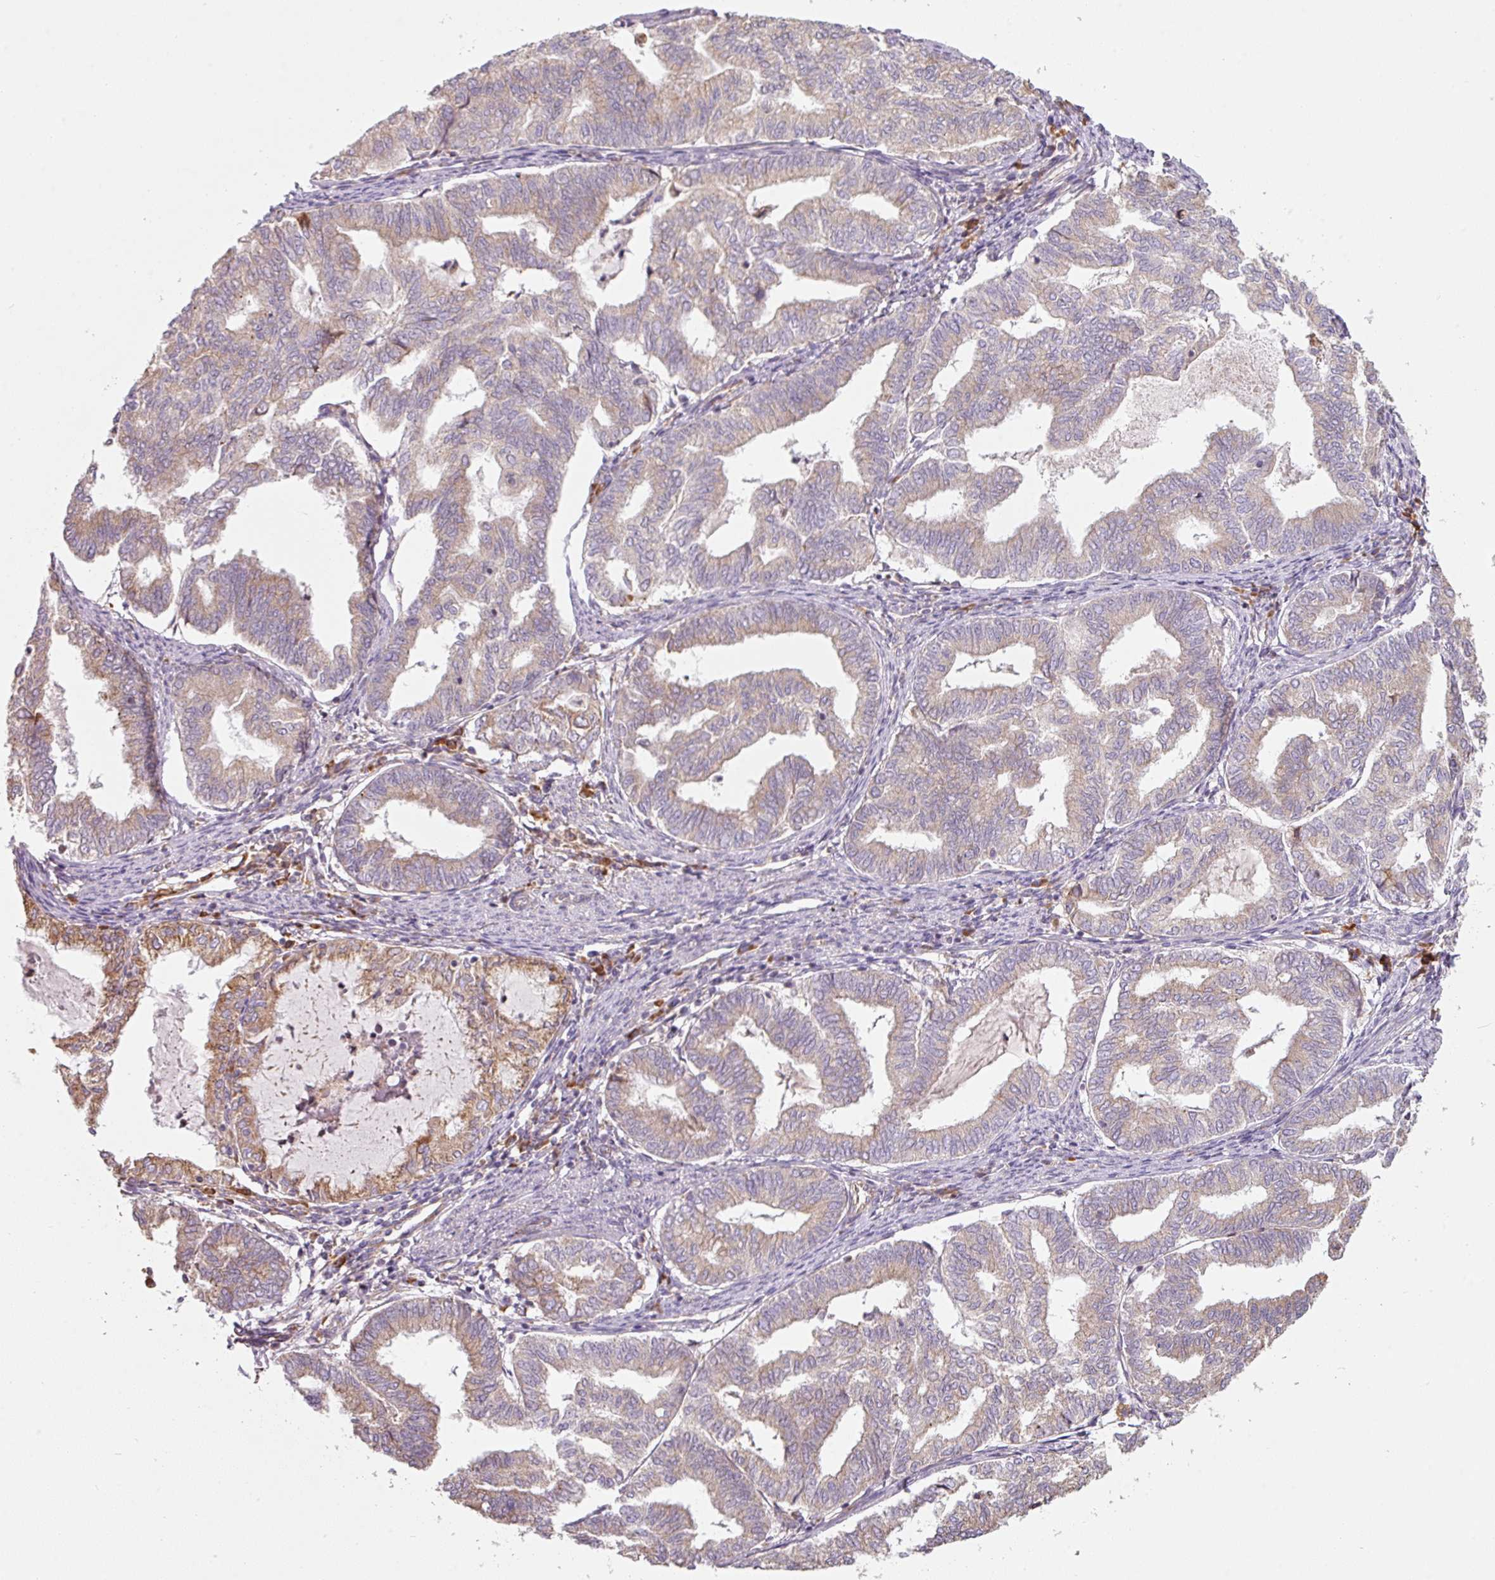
{"staining": {"intensity": "moderate", "quantity": "<25%", "location": "cytoplasmic/membranous"}, "tissue": "endometrial cancer", "cell_type": "Tumor cells", "image_type": "cancer", "snomed": [{"axis": "morphology", "description": "Adenocarcinoma, NOS"}, {"axis": "topography", "description": "Endometrium"}], "caption": "Immunohistochemistry (IHC) of human endometrial adenocarcinoma shows low levels of moderate cytoplasmic/membranous staining in approximately <25% of tumor cells.", "gene": "MORN4", "patient": {"sex": "female", "age": 79}}